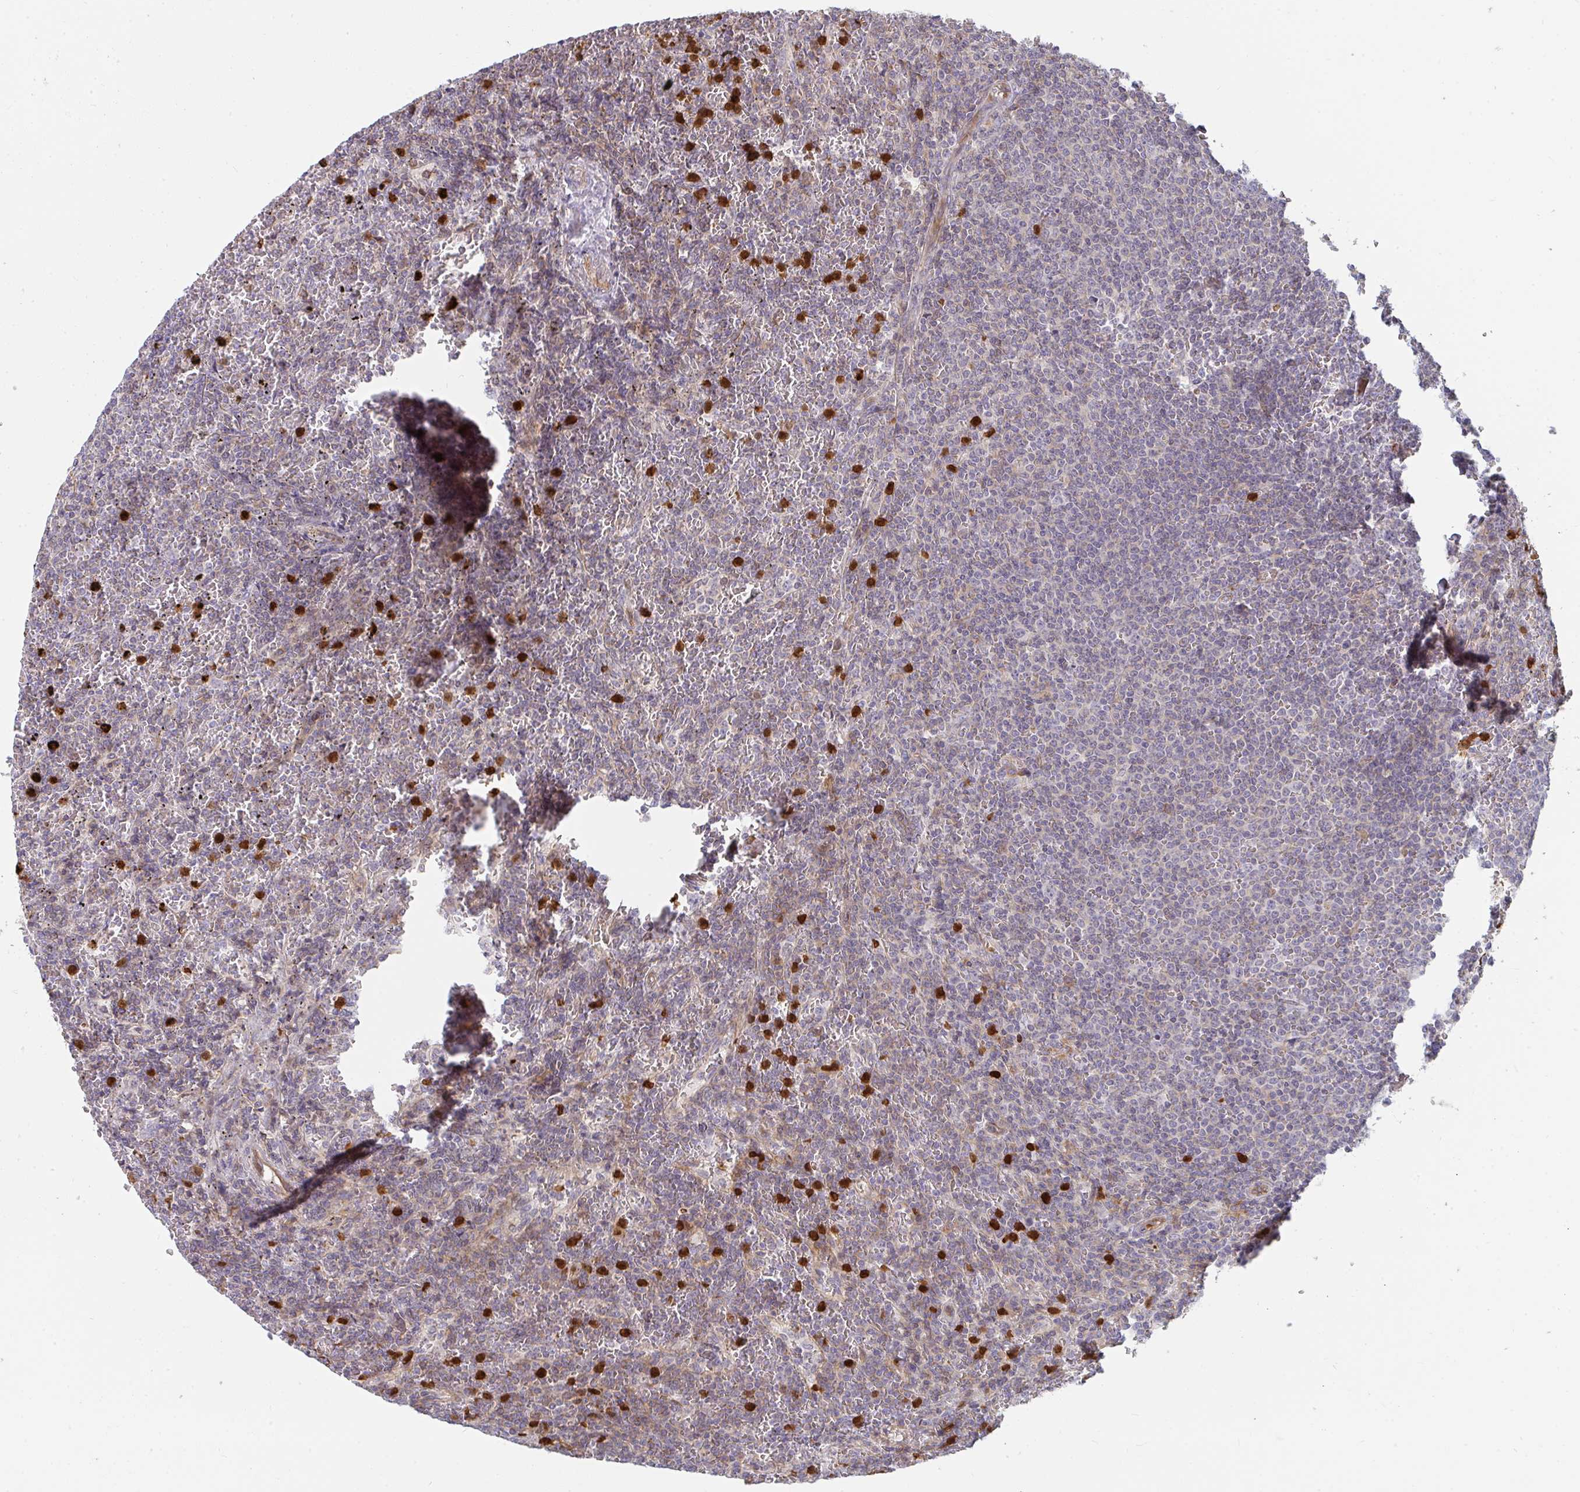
{"staining": {"intensity": "negative", "quantity": "none", "location": "none"}, "tissue": "lymphoma", "cell_type": "Tumor cells", "image_type": "cancer", "snomed": [{"axis": "morphology", "description": "Malignant lymphoma, non-Hodgkin's type, Low grade"}, {"axis": "topography", "description": "Spleen"}], "caption": "Protein analysis of malignant lymphoma, non-Hodgkin's type (low-grade) reveals no significant positivity in tumor cells.", "gene": "CSF3R", "patient": {"sex": "female", "age": 77}}